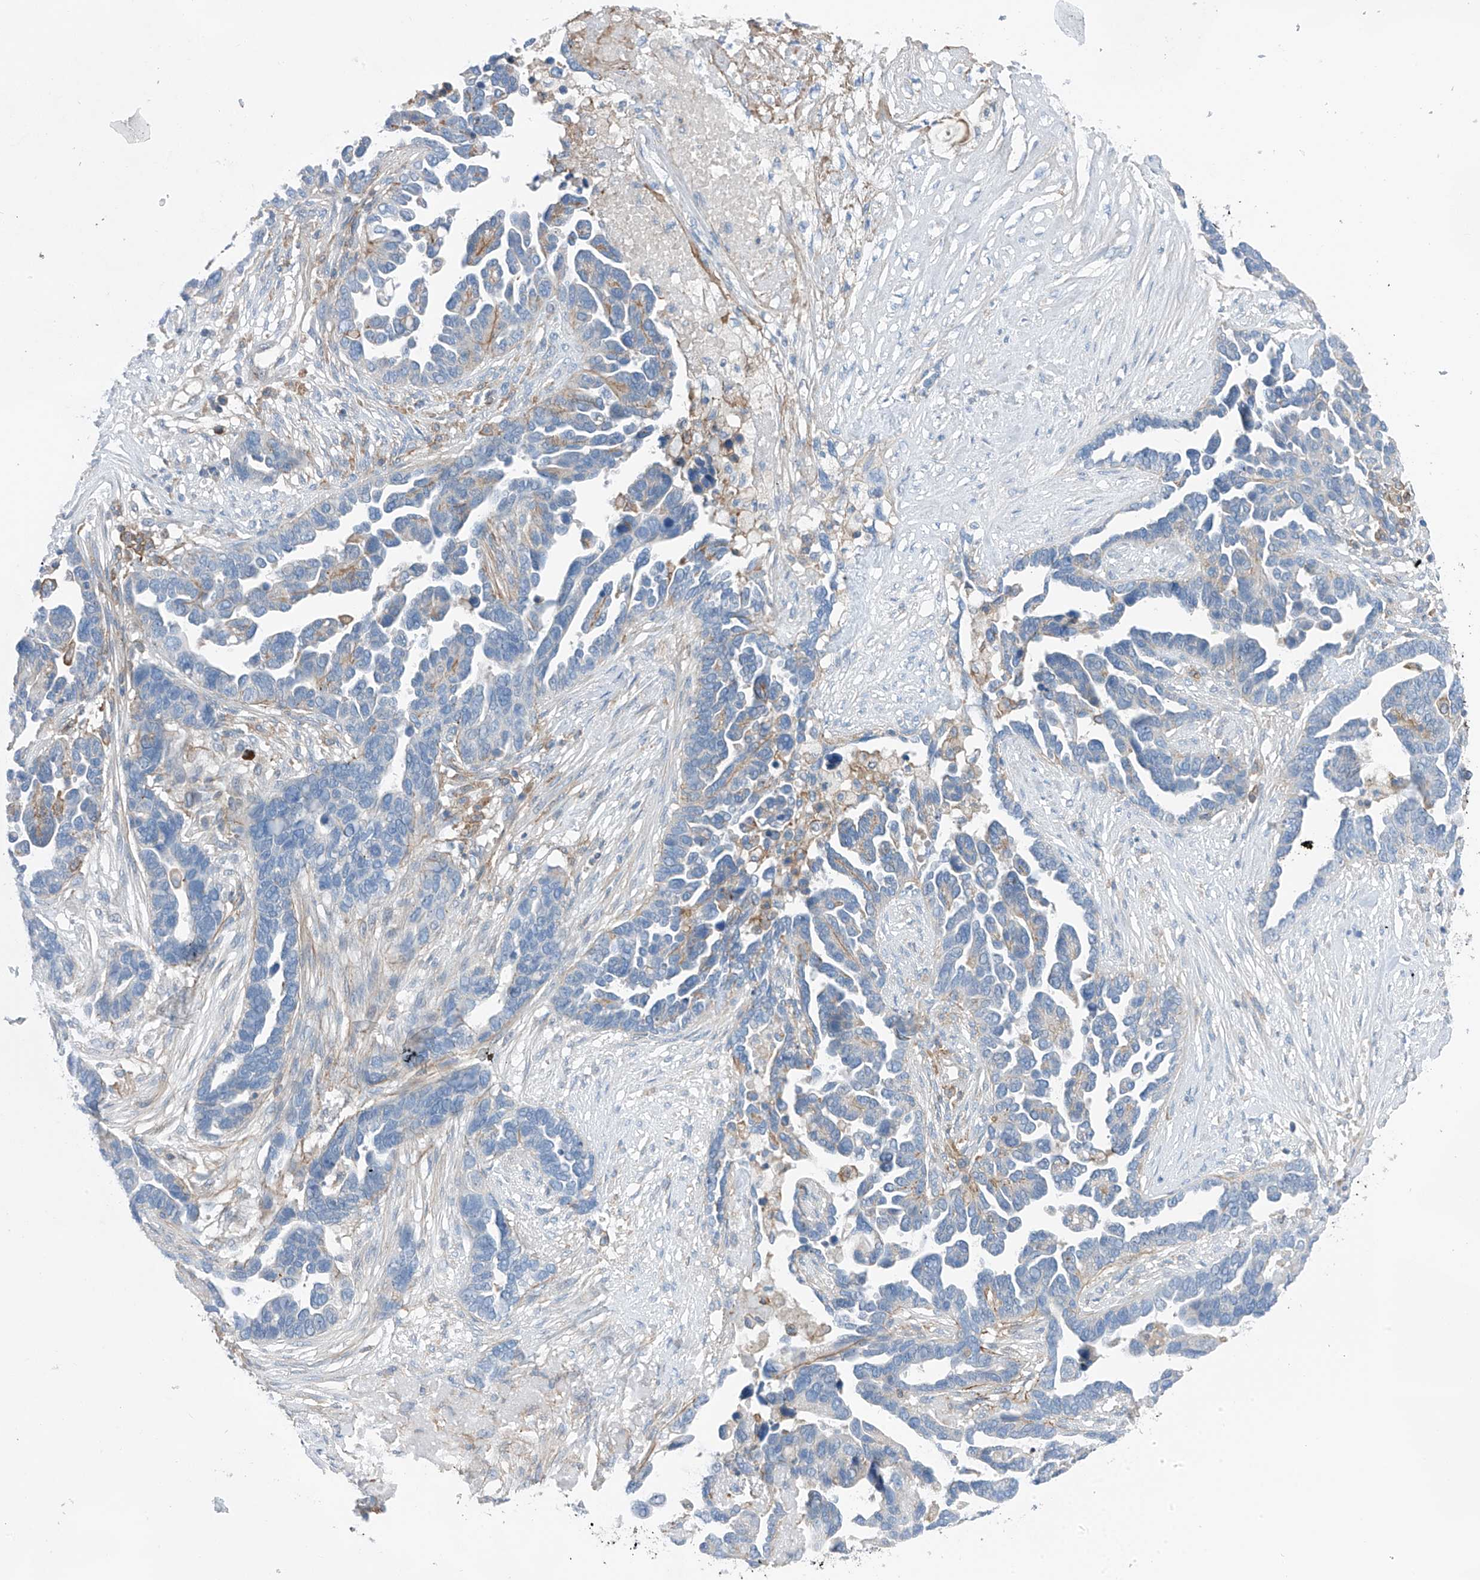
{"staining": {"intensity": "negative", "quantity": "none", "location": "none"}, "tissue": "ovarian cancer", "cell_type": "Tumor cells", "image_type": "cancer", "snomed": [{"axis": "morphology", "description": "Cystadenocarcinoma, serous, NOS"}, {"axis": "topography", "description": "Ovary"}], "caption": "Protein analysis of ovarian serous cystadenocarcinoma displays no significant expression in tumor cells.", "gene": "NALCN", "patient": {"sex": "female", "age": 54}}